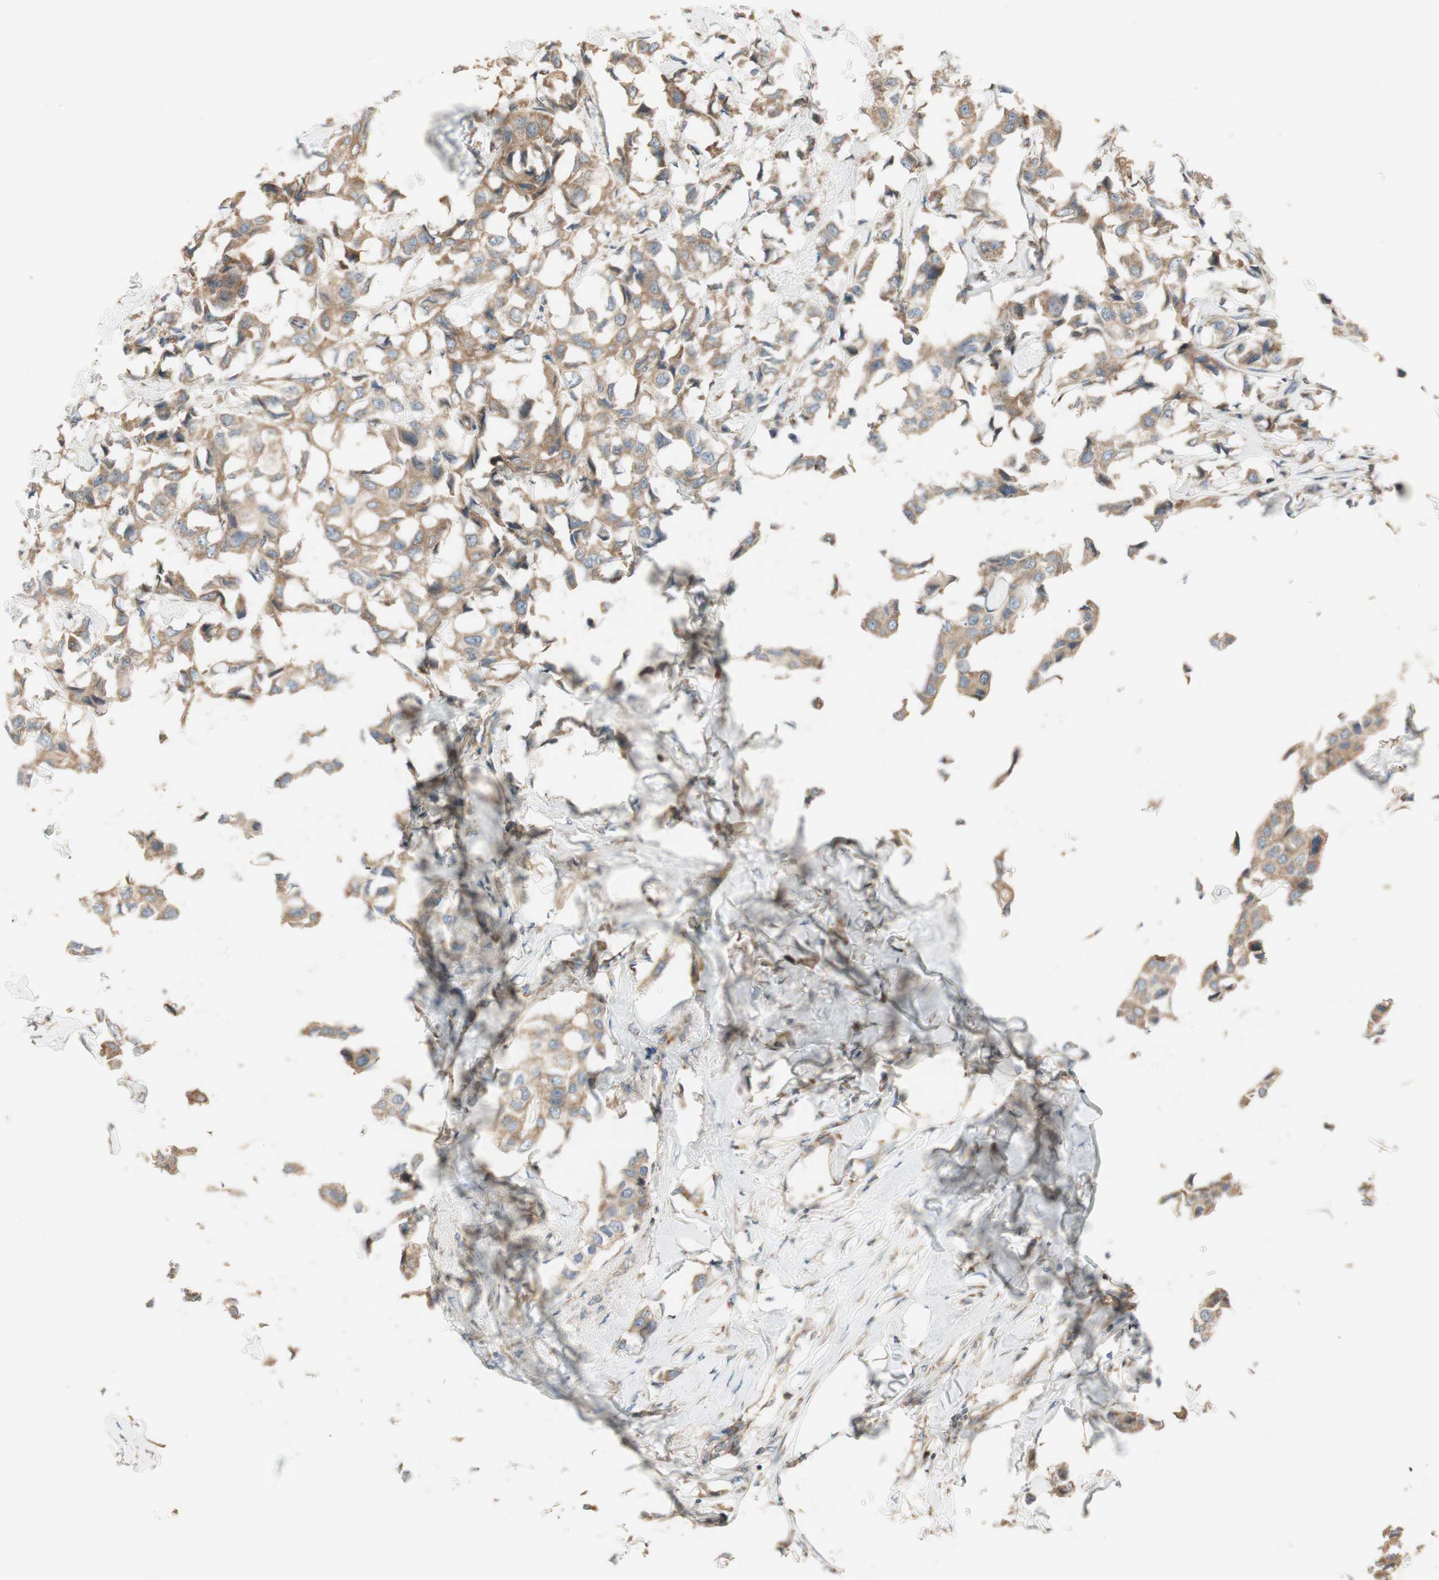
{"staining": {"intensity": "moderate", "quantity": ">75%", "location": "cytoplasmic/membranous"}, "tissue": "breast cancer", "cell_type": "Tumor cells", "image_type": "cancer", "snomed": [{"axis": "morphology", "description": "Duct carcinoma"}, {"axis": "topography", "description": "Breast"}], "caption": "Immunohistochemistry of breast cancer (invasive ductal carcinoma) reveals medium levels of moderate cytoplasmic/membranous positivity in about >75% of tumor cells. (DAB (3,3'-diaminobenzidine) IHC with brightfield microscopy, high magnification).", "gene": "CTTNBP2NL", "patient": {"sex": "female", "age": 80}}